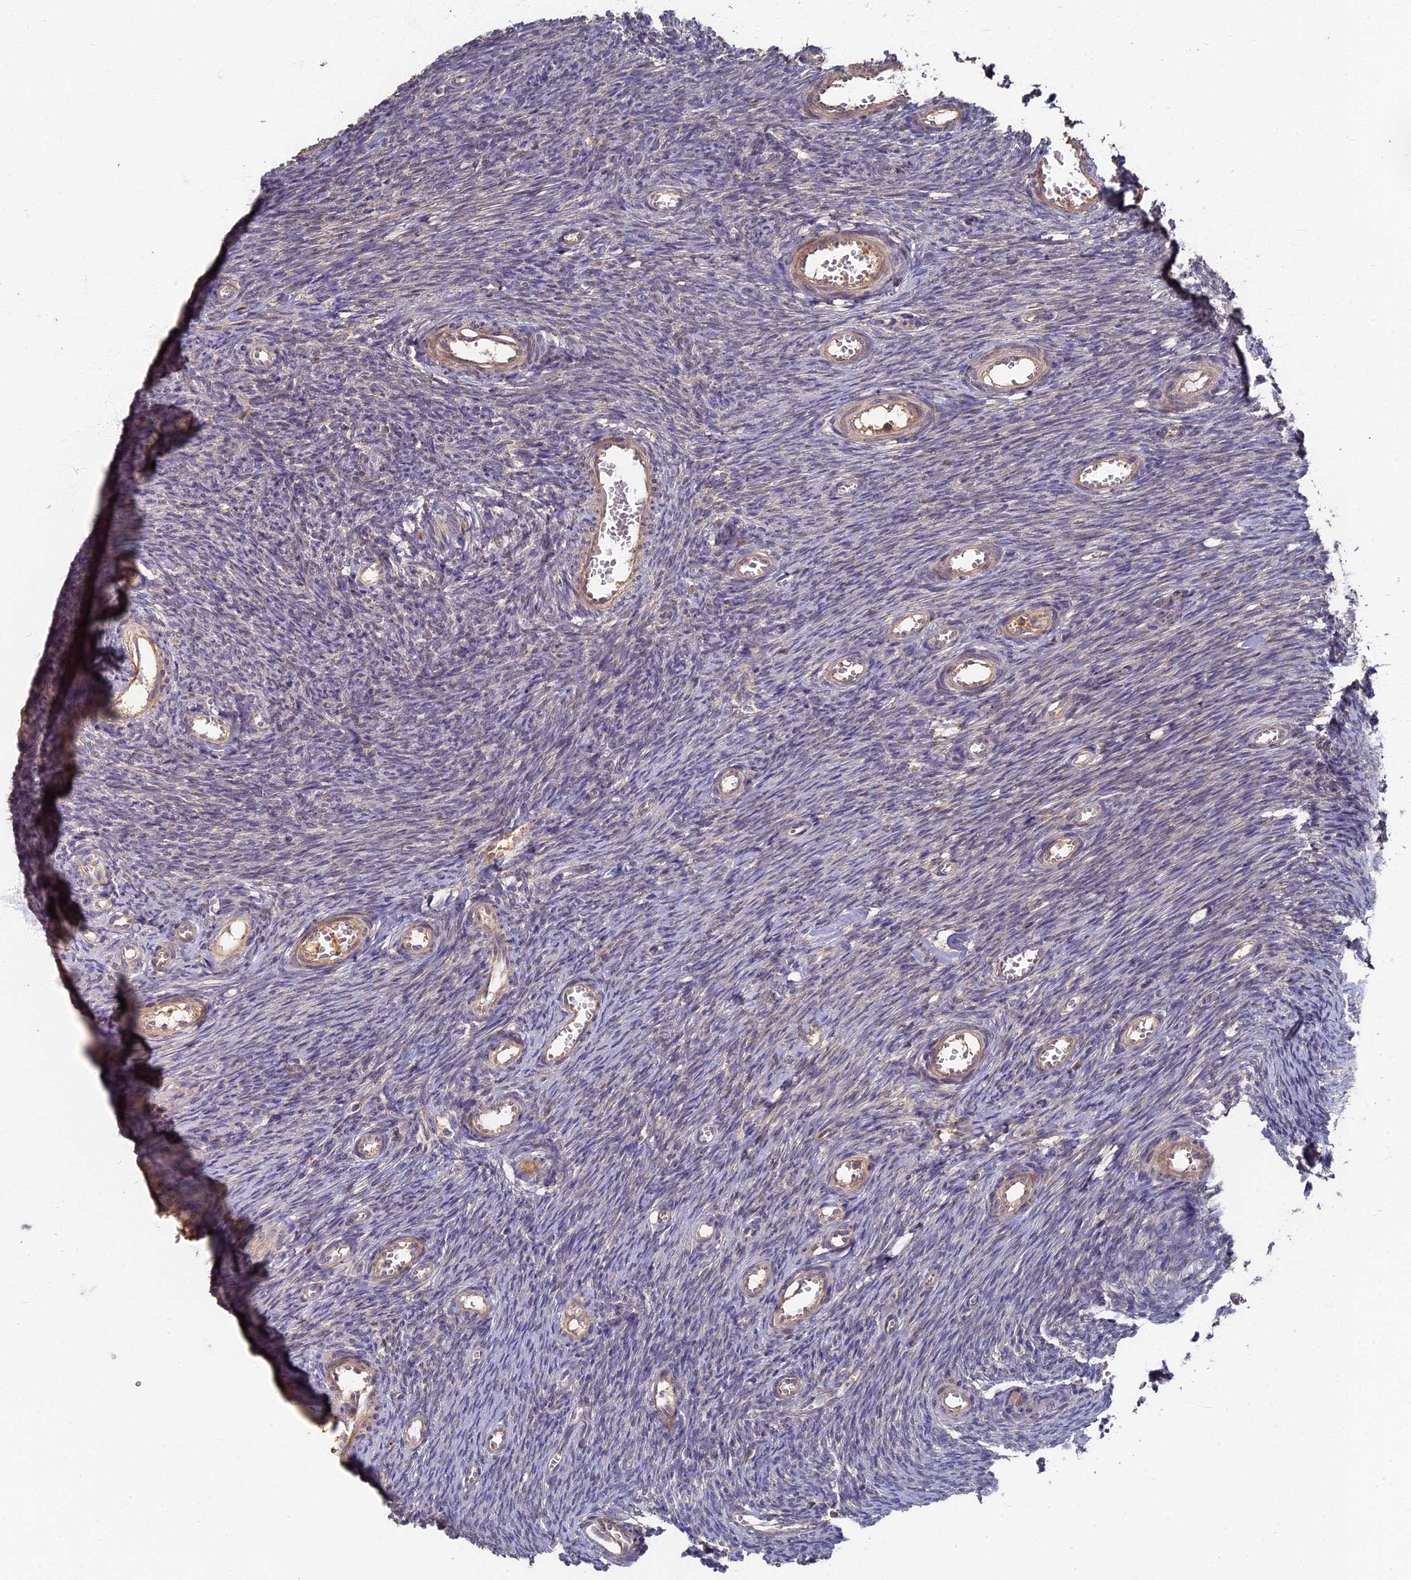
{"staining": {"intensity": "negative", "quantity": "none", "location": "none"}, "tissue": "ovary", "cell_type": "Ovarian stroma cells", "image_type": "normal", "snomed": [{"axis": "morphology", "description": "Normal tissue, NOS"}, {"axis": "topography", "description": "Ovary"}], "caption": "Micrograph shows no protein expression in ovarian stroma cells of benign ovary. Brightfield microscopy of immunohistochemistry (IHC) stained with DAB (brown) and hematoxylin (blue), captured at high magnification.", "gene": "RSPH3", "patient": {"sex": "female", "age": 44}}